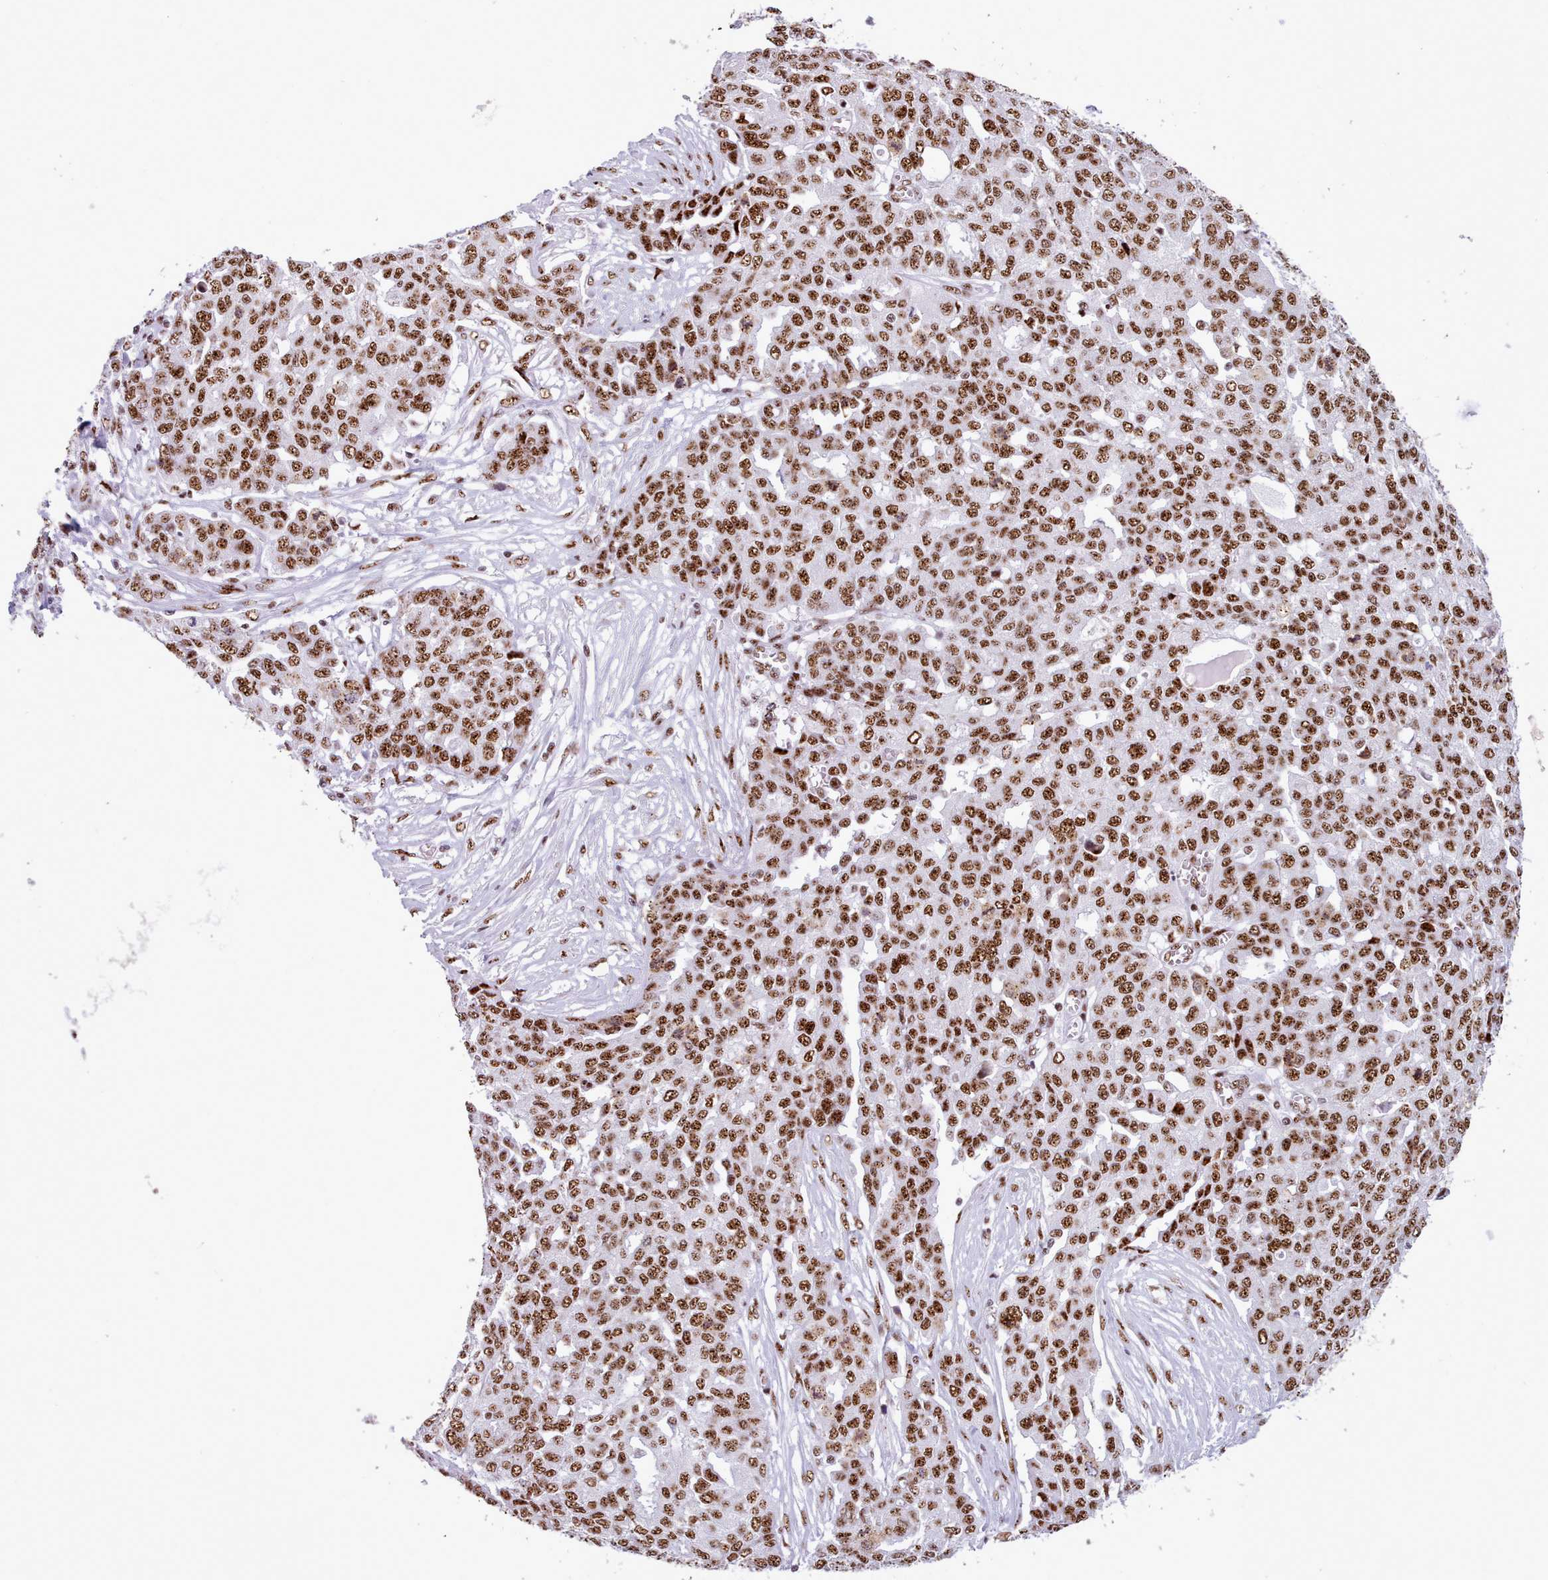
{"staining": {"intensity": "strong", "quantity": ">75%", "location": "nuclear"}, "tissue": "ovarian cancer", "cell_type": "Tumor cells", "image_type": "cancer", "snomed": [{"axis": "morphology", "description": "Cystadenocarcinoma, serous, NOS"}, {"axis": "topography", "description": "Soft tissue"}, {"axis": "topography", "description": "Ovary"}], "caption": "Immunohistochemical staining of human ovarian cancer exhibits high levels of strong nuclear protein positivity in about >75% of tumor cells.", "gene": "TMEM35B", "patient": {"sex": "female", "age": 57}}